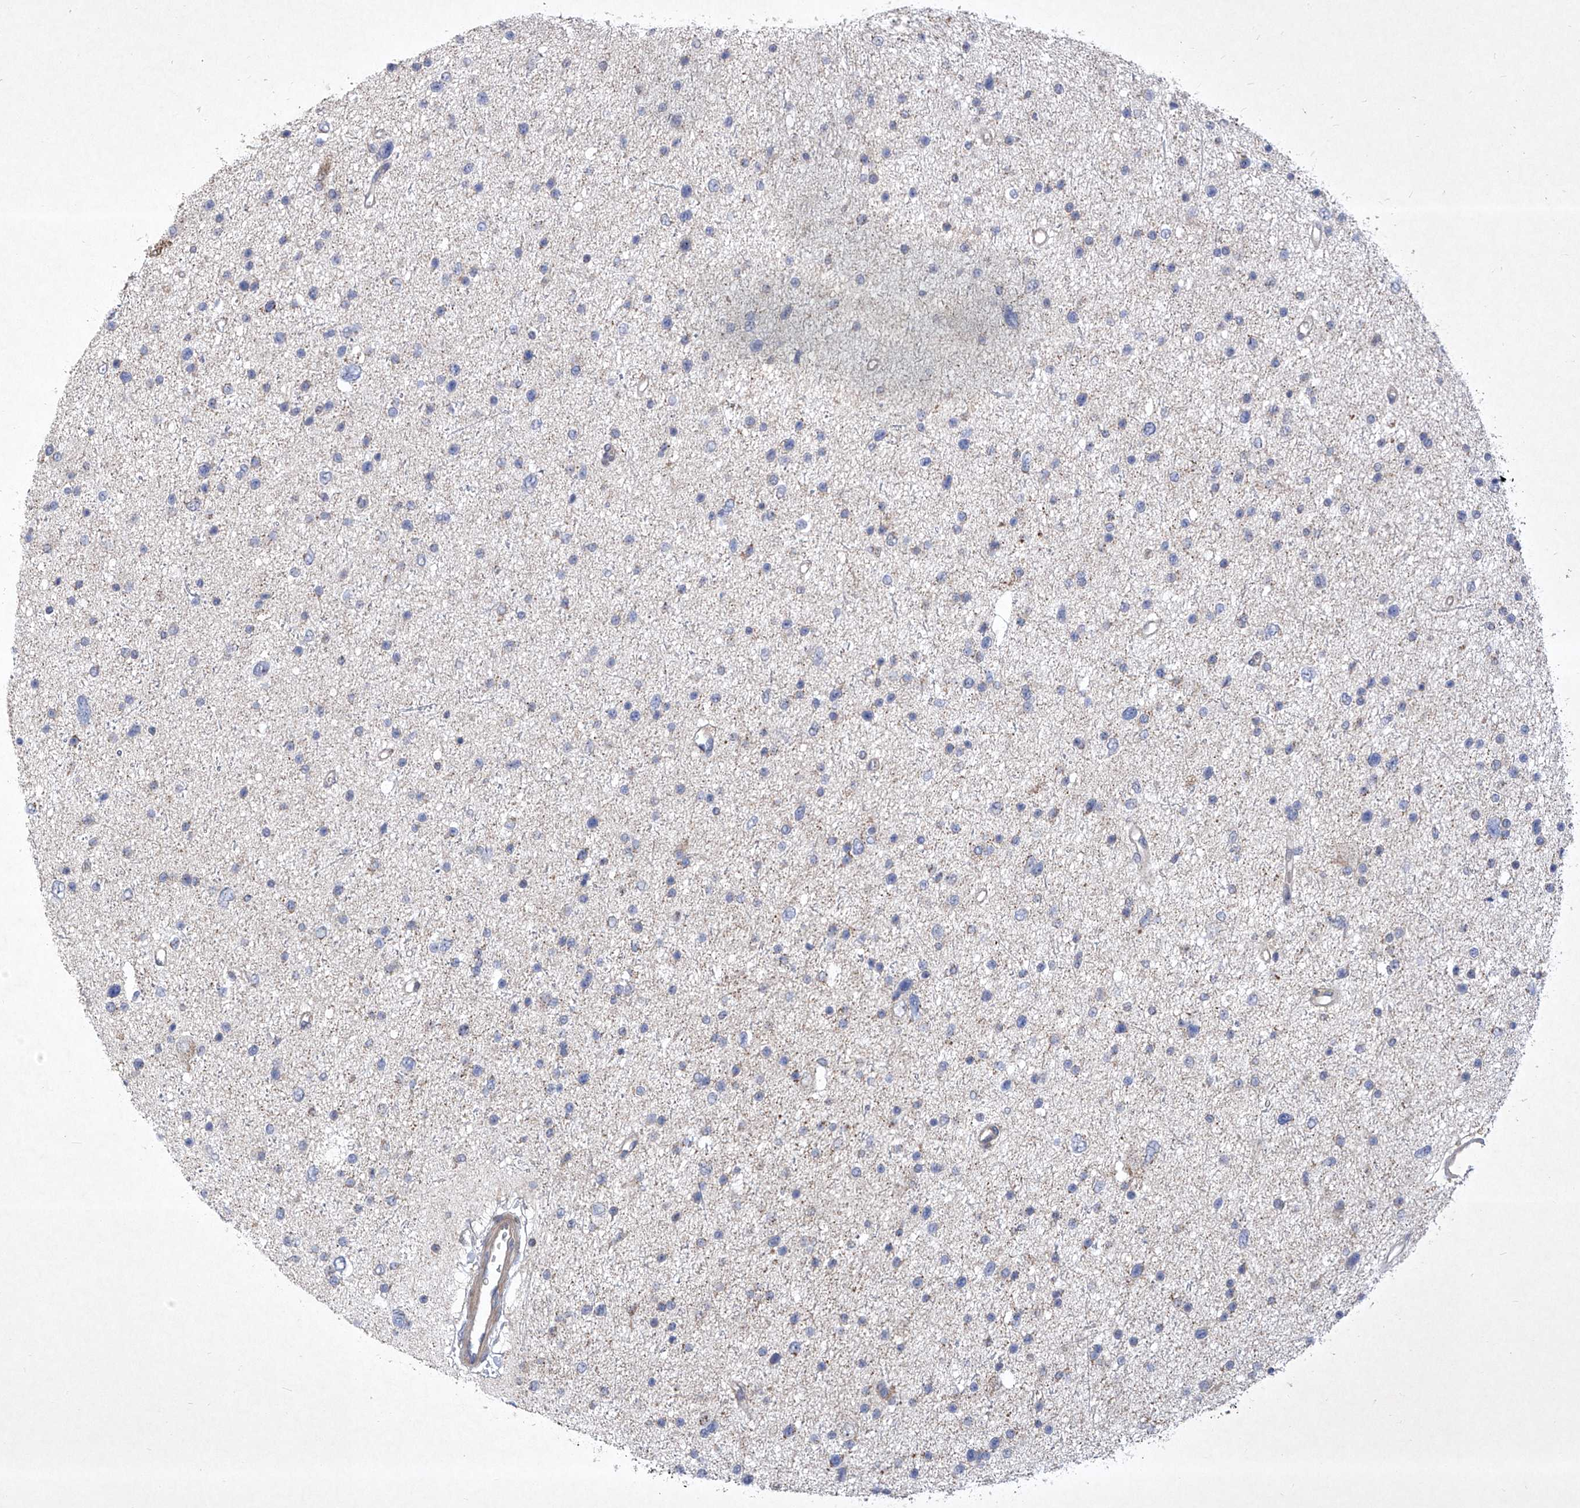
{"staining": {"intensity": "negative", "quantity": "none", "location": "none"}, "tissue": "glioma", "cell_type": "Tumor cells", "image_type": "cancer", "snomed": [{"axis": "morphology", "description": "Glioma, malignant, Low grade"}, {"axis": "topography", "description": "Brain"}], "caption": "The photomicrograph exhibits no significant expression in tumor cells of malignant glioma (low-grade).", "gene": "COQ3", "patient": {"sex": "female", "age": 37}}